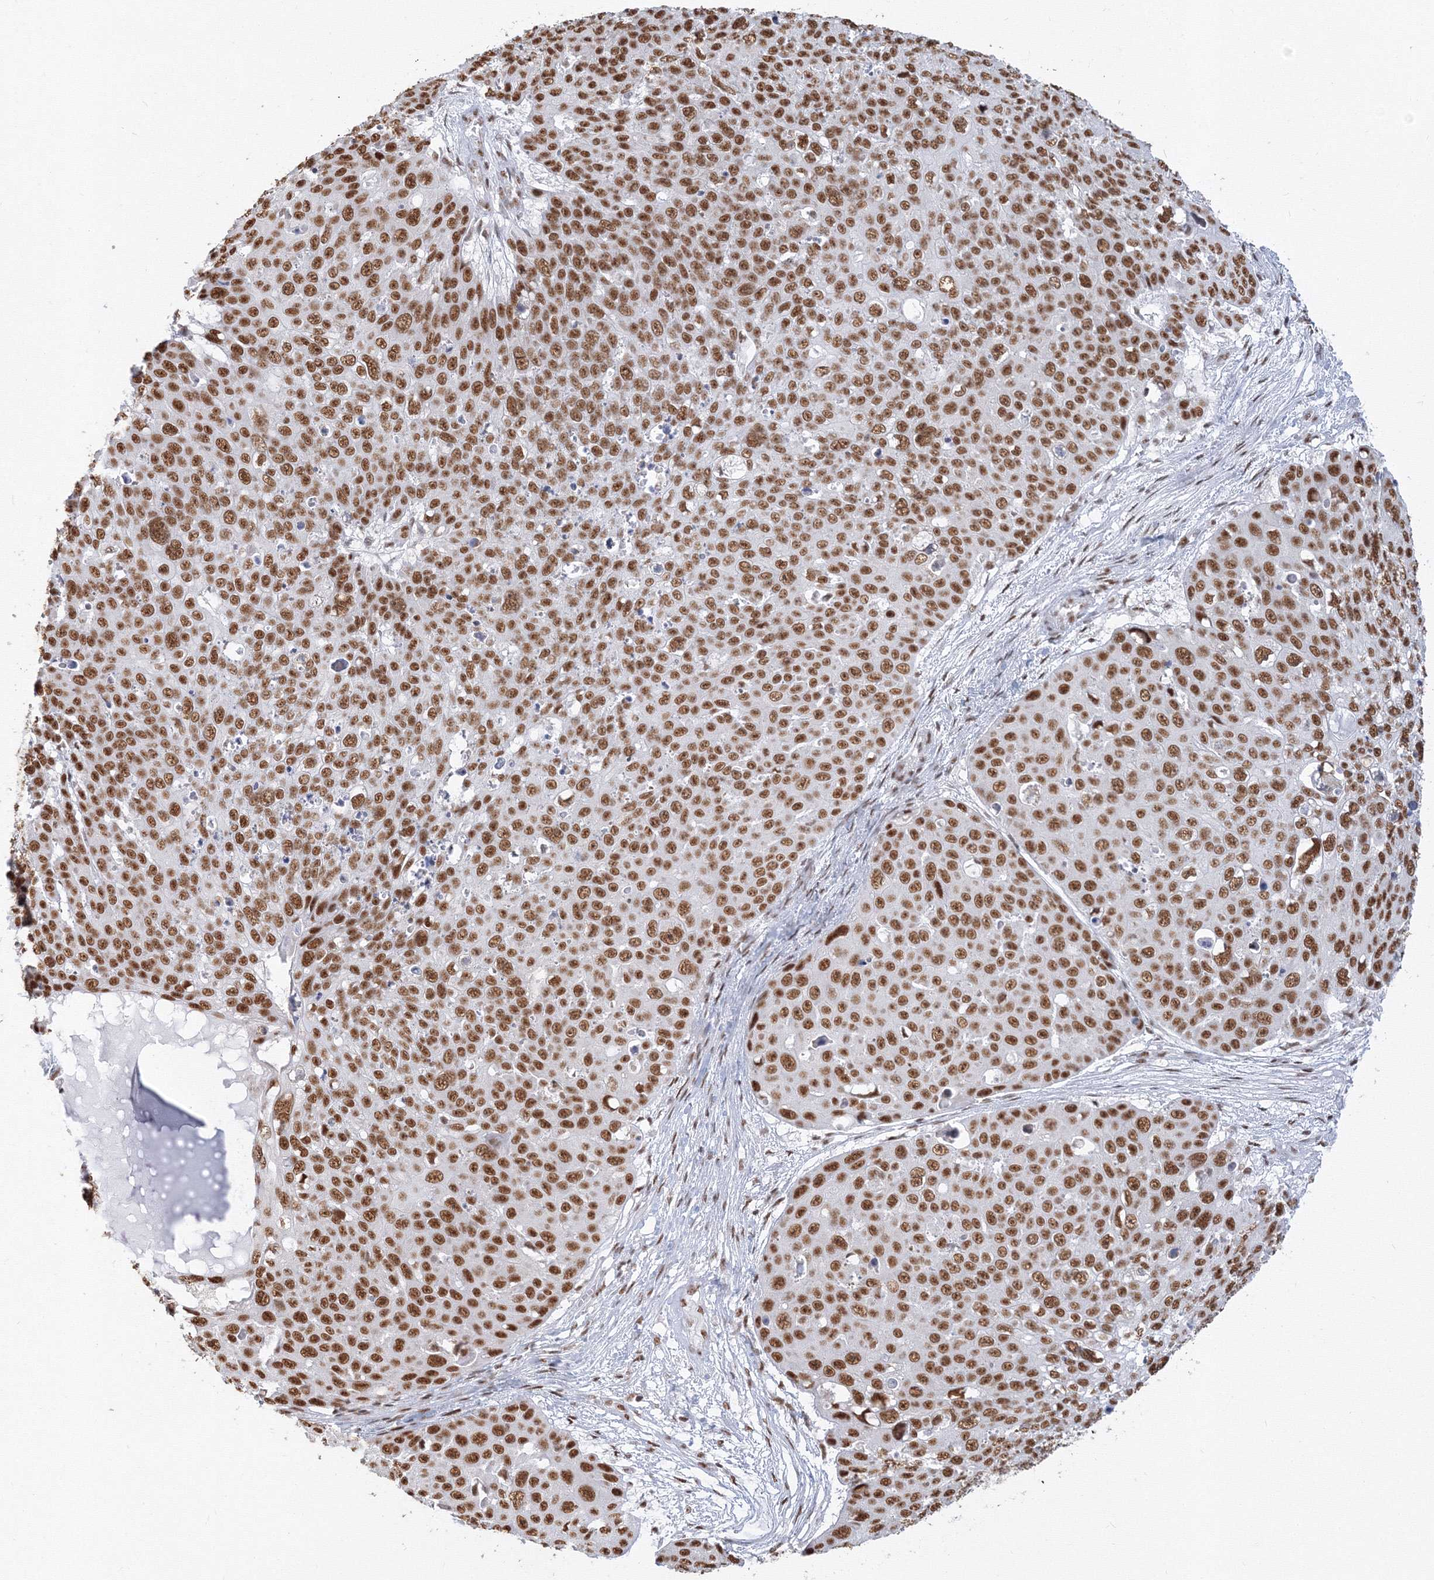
{"staining": {"intensity": "strong", "quantity": ">75%", "location": "nuclear"}, "tissue": "skin cancer", "cell_type": "Tumor cells", "image_type": "cancer", "snomed": [{"axis": "morphology", "description": "Squamous cell carcinoma, NOS"}, {"axis": "topography", "description": "Skin"}], "caption": "About >75% of tumor cells in human skin cancer exhibit strong nuclear protein positivity as visualized by brown immunohistochemical staining.", "gene": "PPP4R2", "patient": {"sex": "male", "age": 71}}